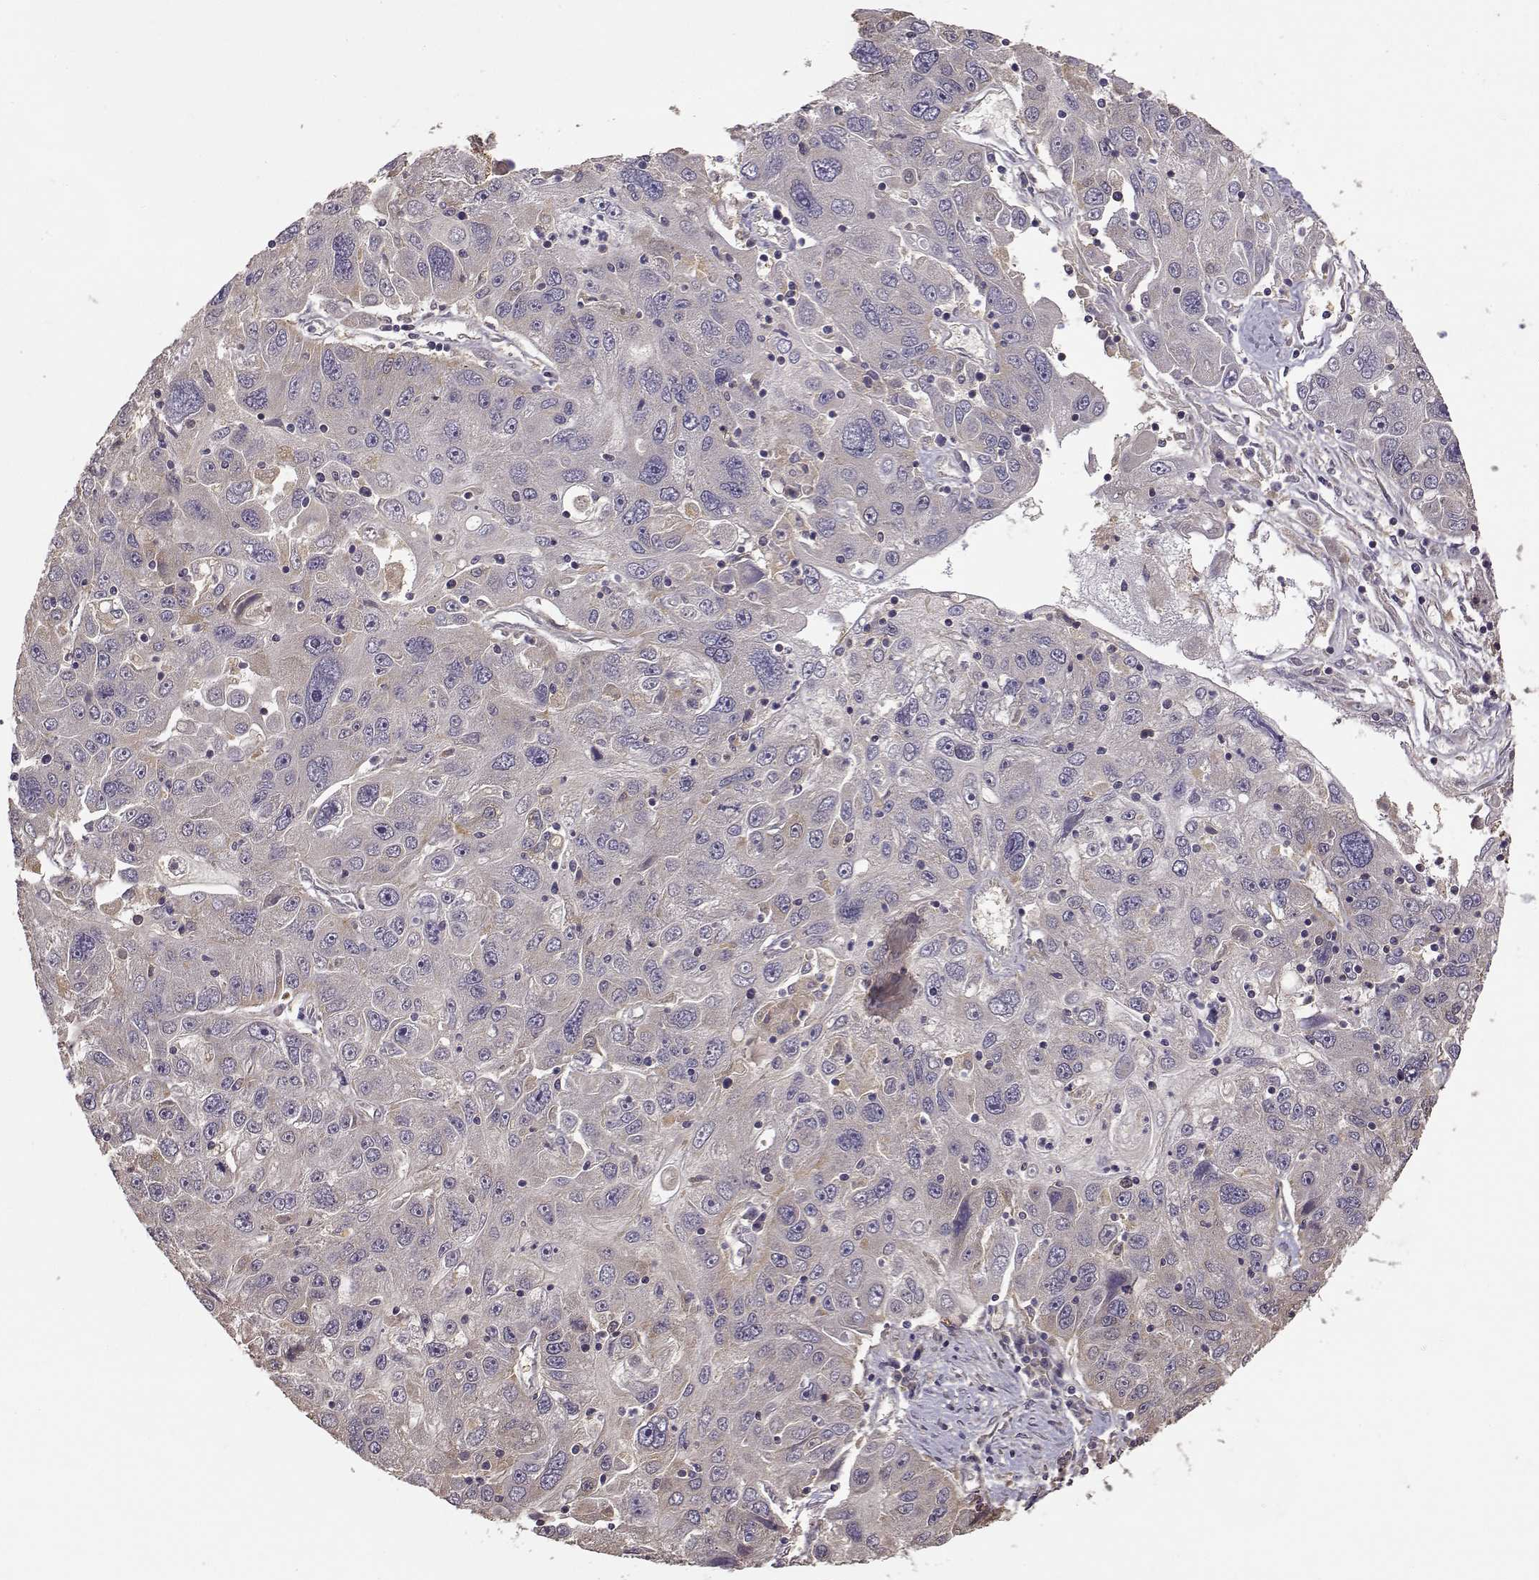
{"staining": {"intensity": "weak", "quantity": "<25%", "location": "cytoplasmic/membranous"}, "tissue": "stomach cancer", "cell_type": "Tumor cells", "image_type": "cancer", "snomed": [{"axis": "morphology", "description": "Adenocarcinoma, NOS"}, {"axis": "topography", "description": "Stomach"}], "caption": "Tumor cells show no significant protein staining in stomach cancer.", "gene": "CRIM1", "patient": {"sex": "male", "age": 56}}